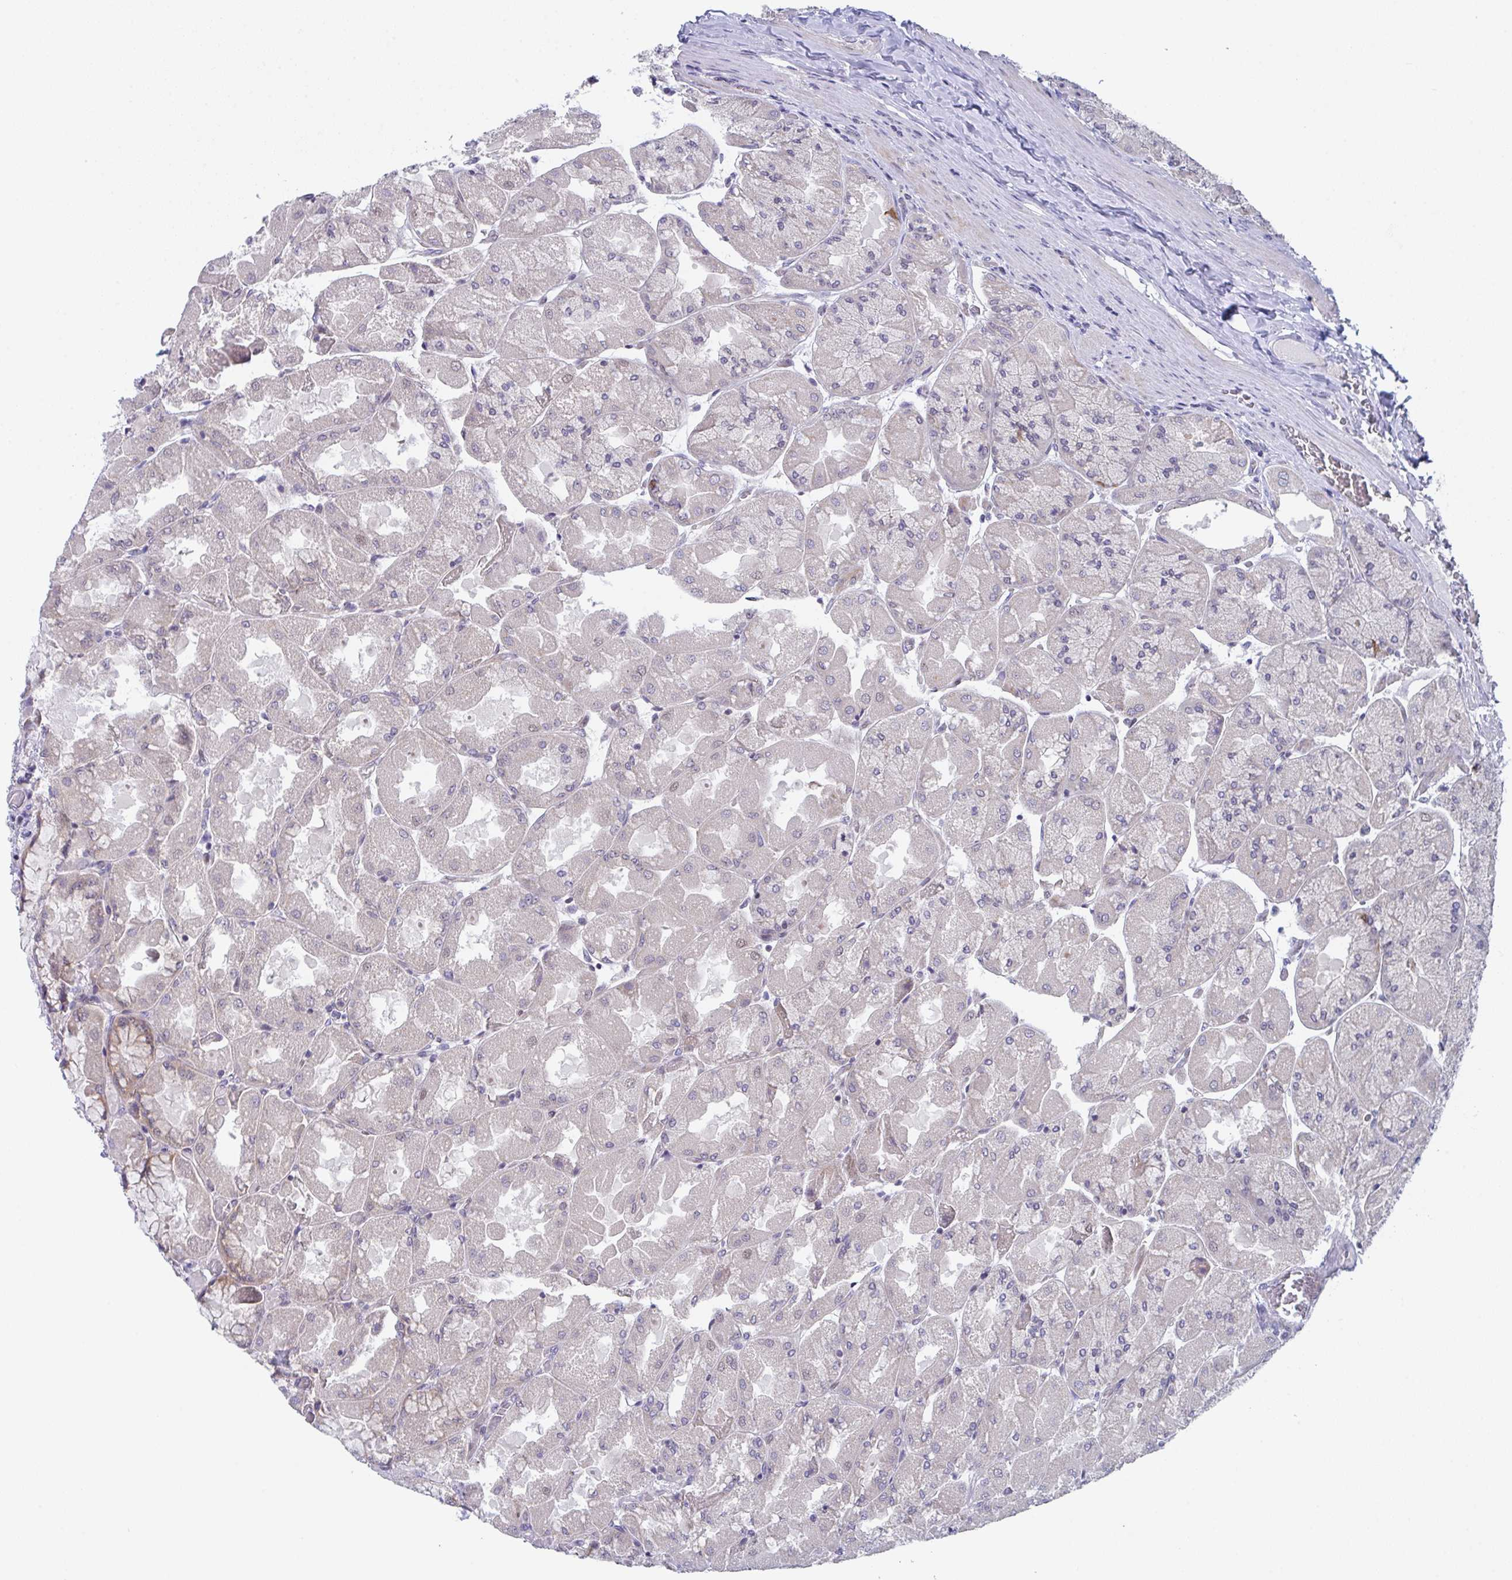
{"staining": {"intensity": "moderate", "quantity": "<25%", "location": "nuclear"}, "tissue": "stomach", "cell_type": "Glandular cells", "image_type": "normal", "snomed": [{"axis": "morphology", "description": "Normal tissue, NOS"}, {"axis": "topography", "description": "Stomach"}], "caption": "A low amount of moderate nuclear expression is identified in approximately <25% of glandular cells in unremarkable stomach. The protein is stained brown, and the nuclei are stained in blue (DAB (3,3'-diaminobenzidine) IHC with brightfield microscopy, high magnification).", "gene": "RBM18", "patient": {"sex": "female", "age": 61}}